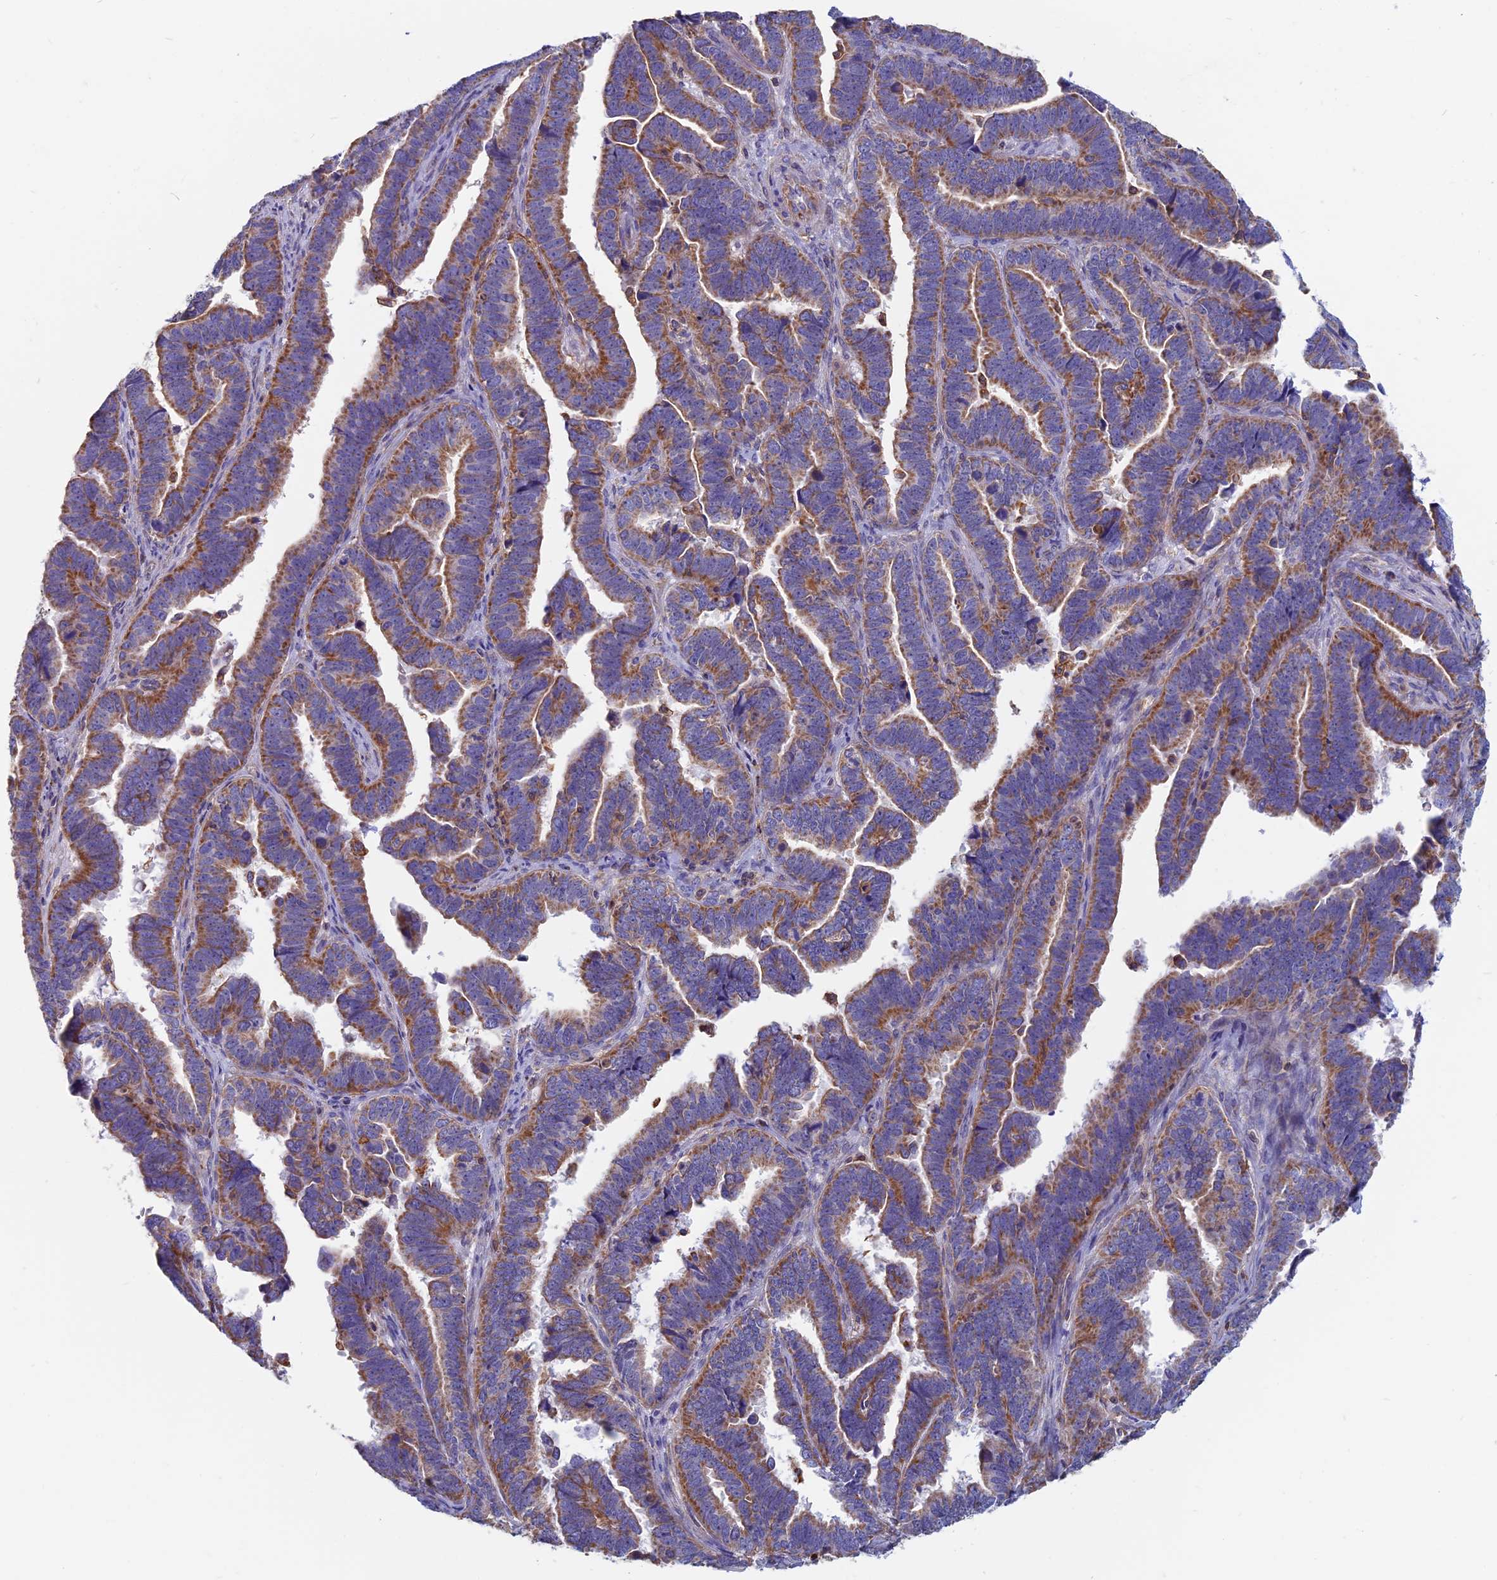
{"staining": {"intensity": "moderate", "quantity": ">75%", "location": "cytoplasmic/membranous"}, "tissue": "endometrial cancer", "cell_type": "Tumor cells", "image_type": "cancer", "snomed": [{"axis": "morphology", "description": "Adenocarcinoma, NOS"}, {"axis": "topography", "description": "Endometrium"}], "caption": "This photomicrograph displays IHC staining of human endometrial adenocarcinoma, with medium moderate cytoplasmic/membranous positivity in approximately >75% of tumor cells.", "gene": "HSD17B8", "patient": {"sex": "female", "age": 75}}